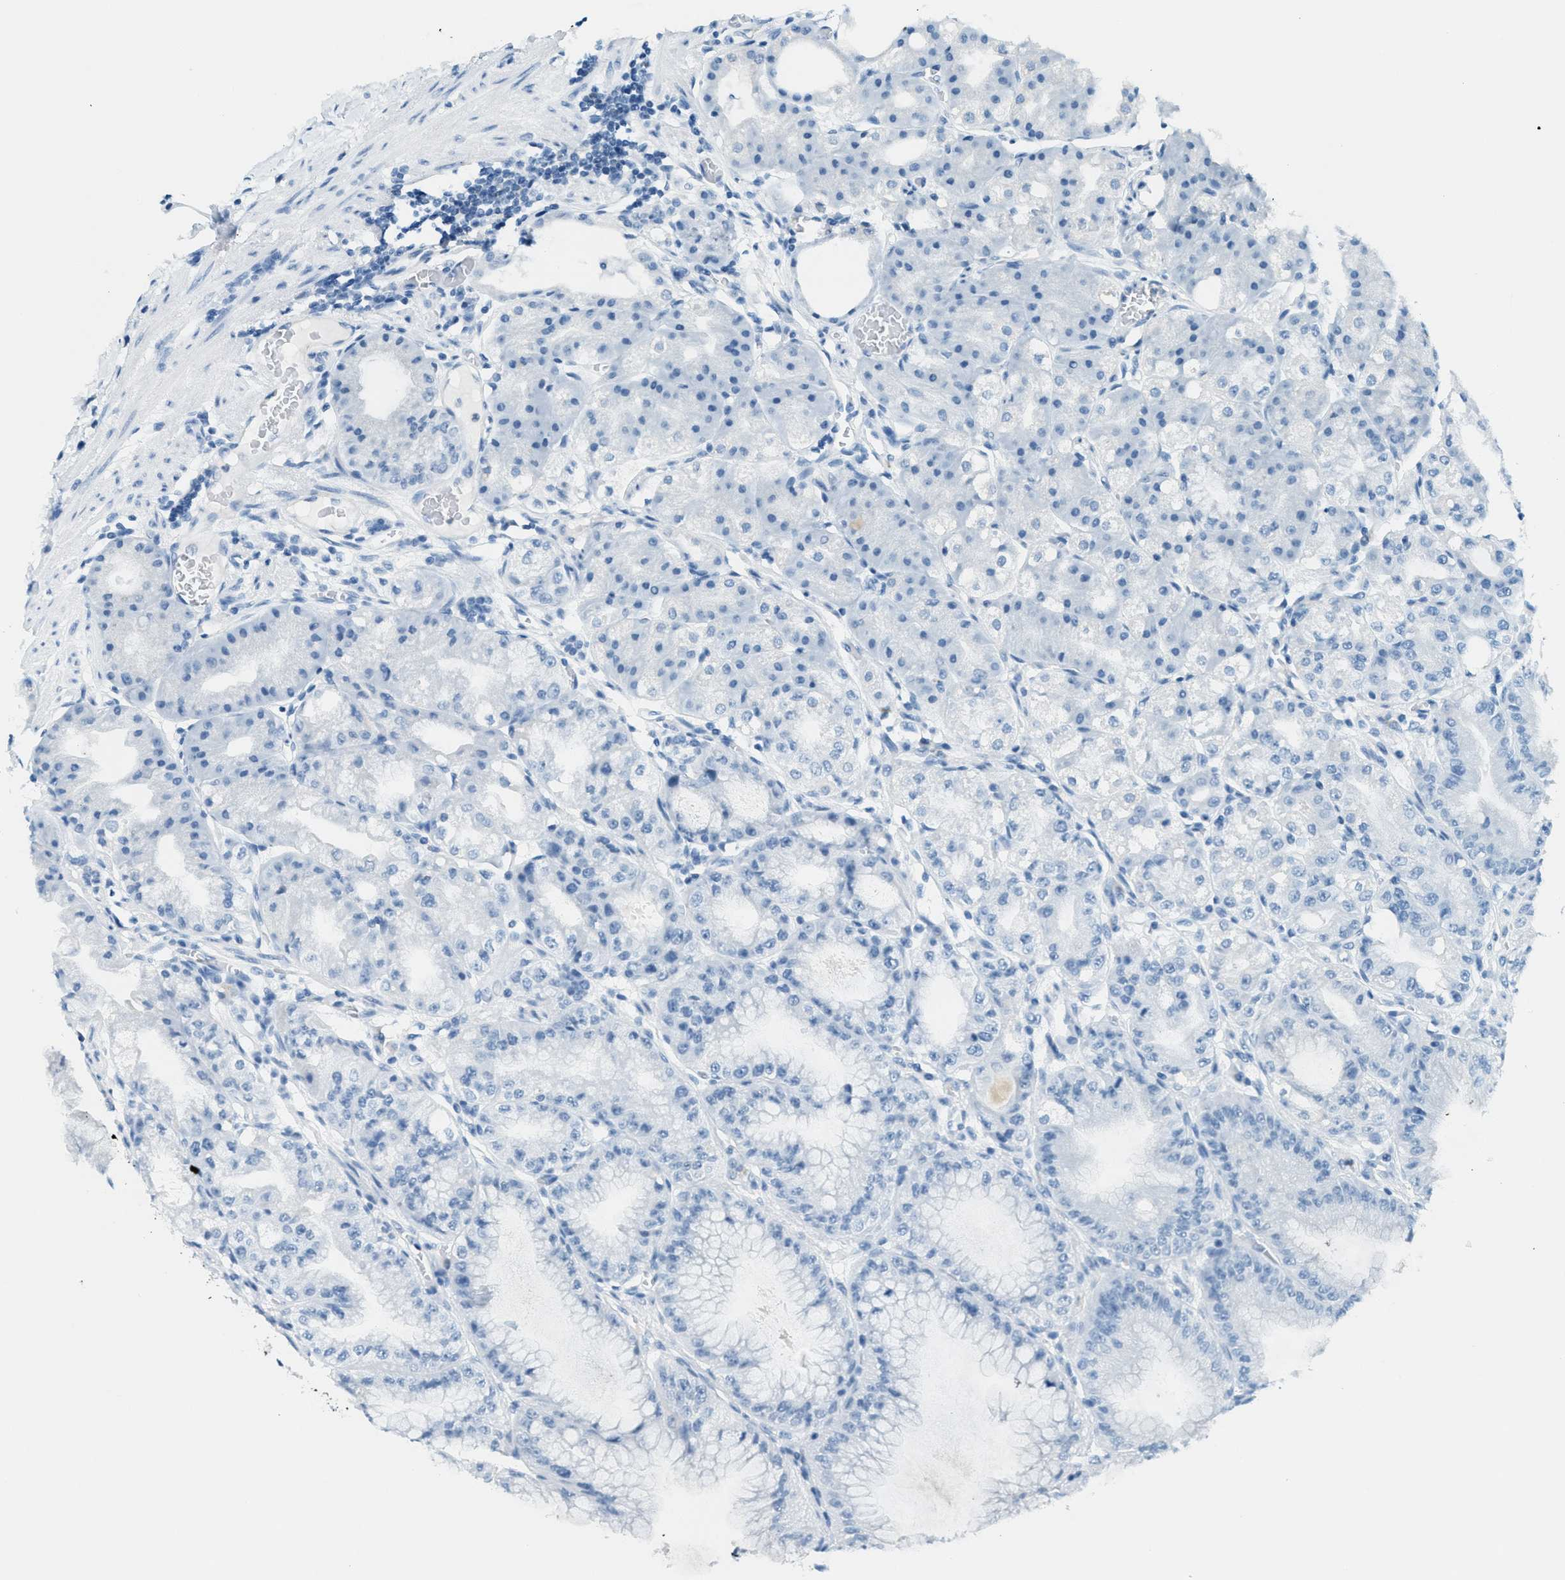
{"staining": {"intensity": "moderate", "quantity": "25%-75%", "location": "cytoplasmic/membranous"}, "tissue": "stomach", "cell_type": "Glandular cells", "image_type": "normal", "snomed": [{"axis": "morphology", "description": "Normal tissue, NOS"}, {"axis": "topography", "description": "Stomach, lower"}], "caption": "Stomach stained for a protein demonstrates moderate cytoplasmic/membranous positivity in glandular cells. (IHC, brightfield microscopy, high magnification).", "gene": "FYN", "patient": {"sex": "male", "age": 71}}